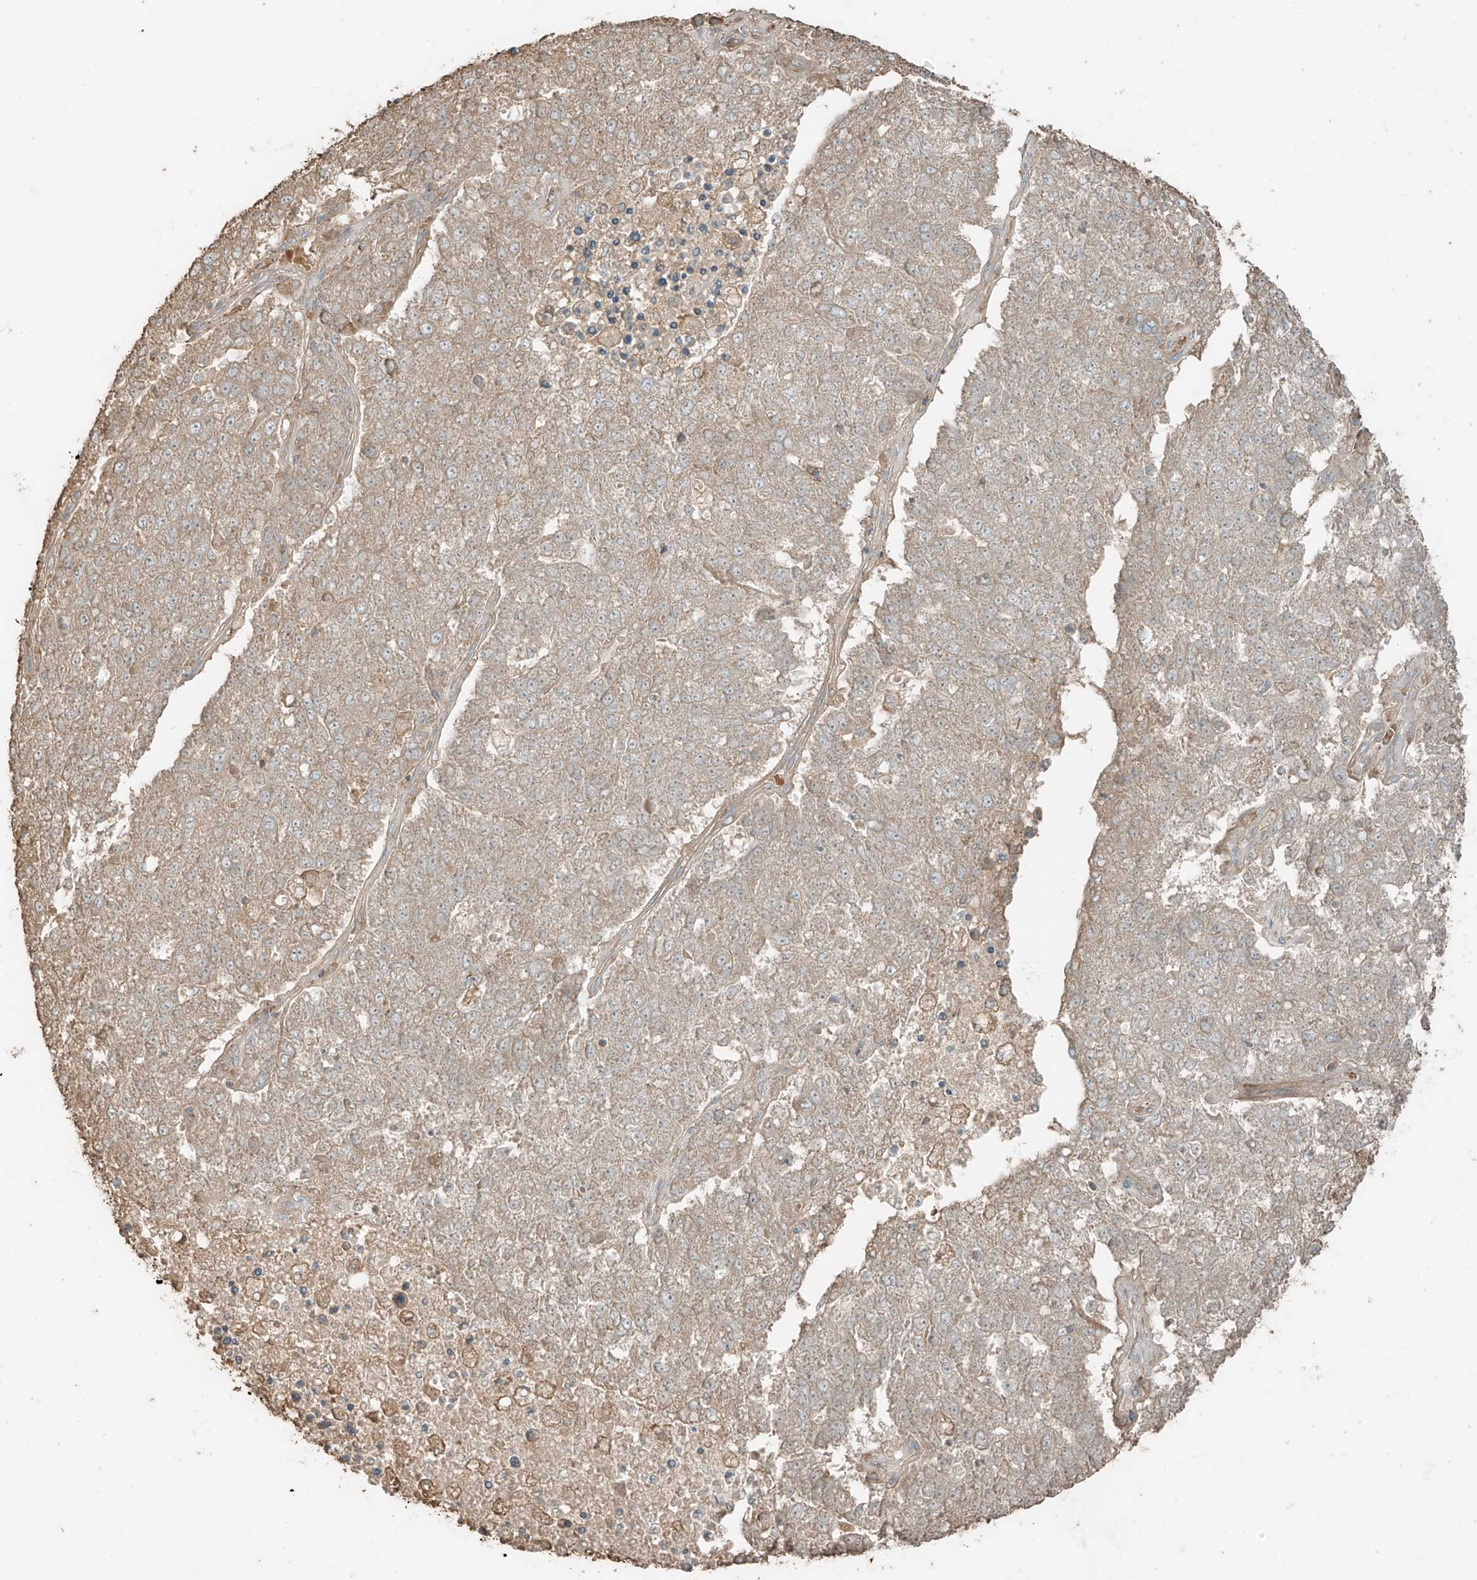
{"staining": {"intensity": "weak", "quantity": ">75%", "location": "cytoplasmic/membranous"}, "tissue": "pancreatic cancer", "cell_type": "Tumor cells", "image_type": "cancer", "snomed": [{"axis": "morphology", "description": "Adenocarcinoma, NOS"}, {"axis": "topography", "description": "Pancreas"}], "caption": "Protein expression analysis of human adenocarcinoma (pancreatic) reveals weak cytoplasmic/membranous positivity in about >75% of tumor cells.", "gene": "RFTN2", "patient": {"sex": "female", "age": 61}}